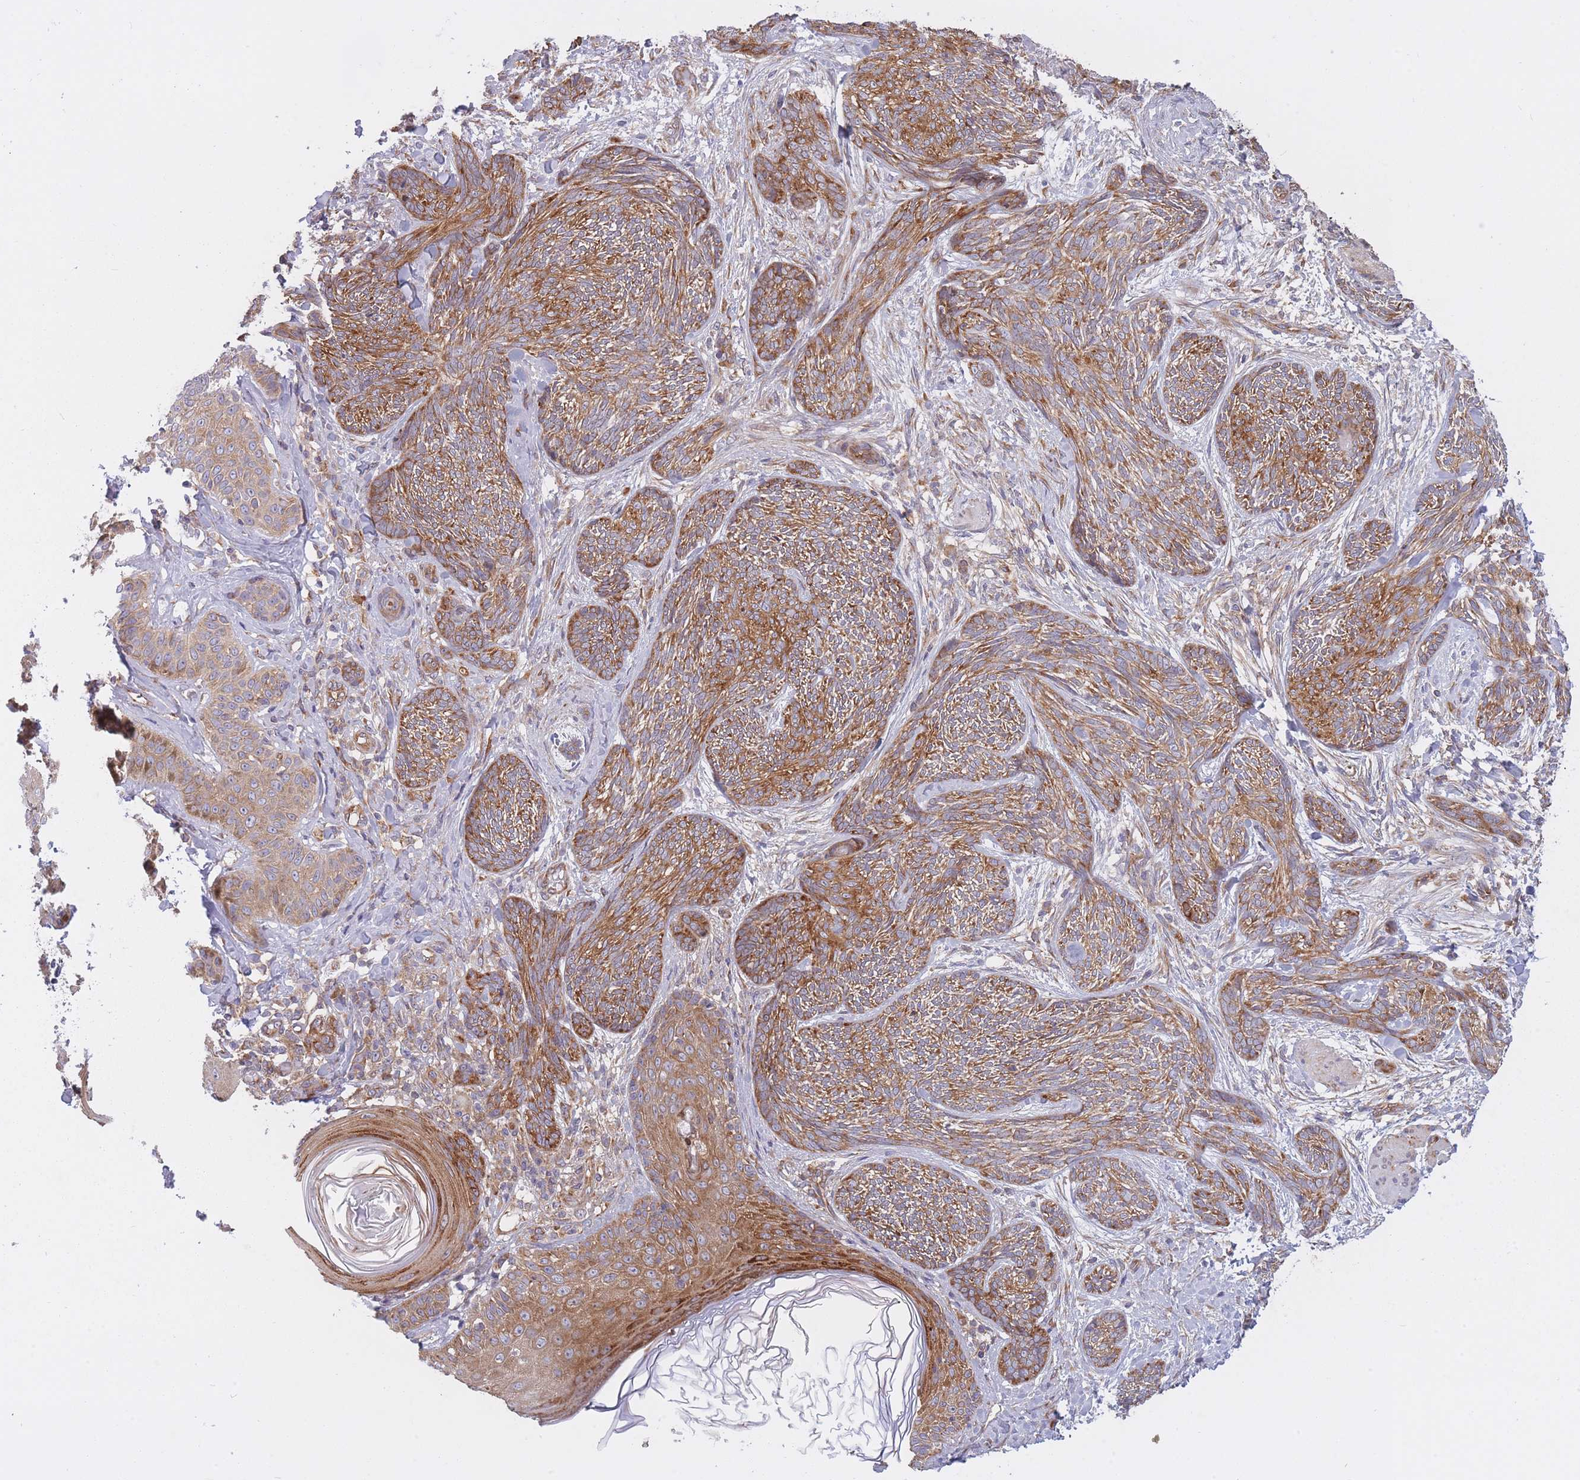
{"staining": {"intensity": "moderate", "quantity": ">75%", "location": "cytoplasmic/membranous"}, "tissue": "skin cancer", "cell_type": "Tumor cells", "image_type": "cancer", "snomed": [{"axis": "morphology", "description": "Basal cell carcinoma"}, {"axis": "topography", "description": "Skin"}], "caption": "The photomicrograph displays immunohistochemical staining of skin basal cell carcinoma. There is moderate cytoplasmic/membranous staining is seen in about >75% of tumor cells.", "gene": "CCDC124", "patient": {"sex": "male", "age": 73}}